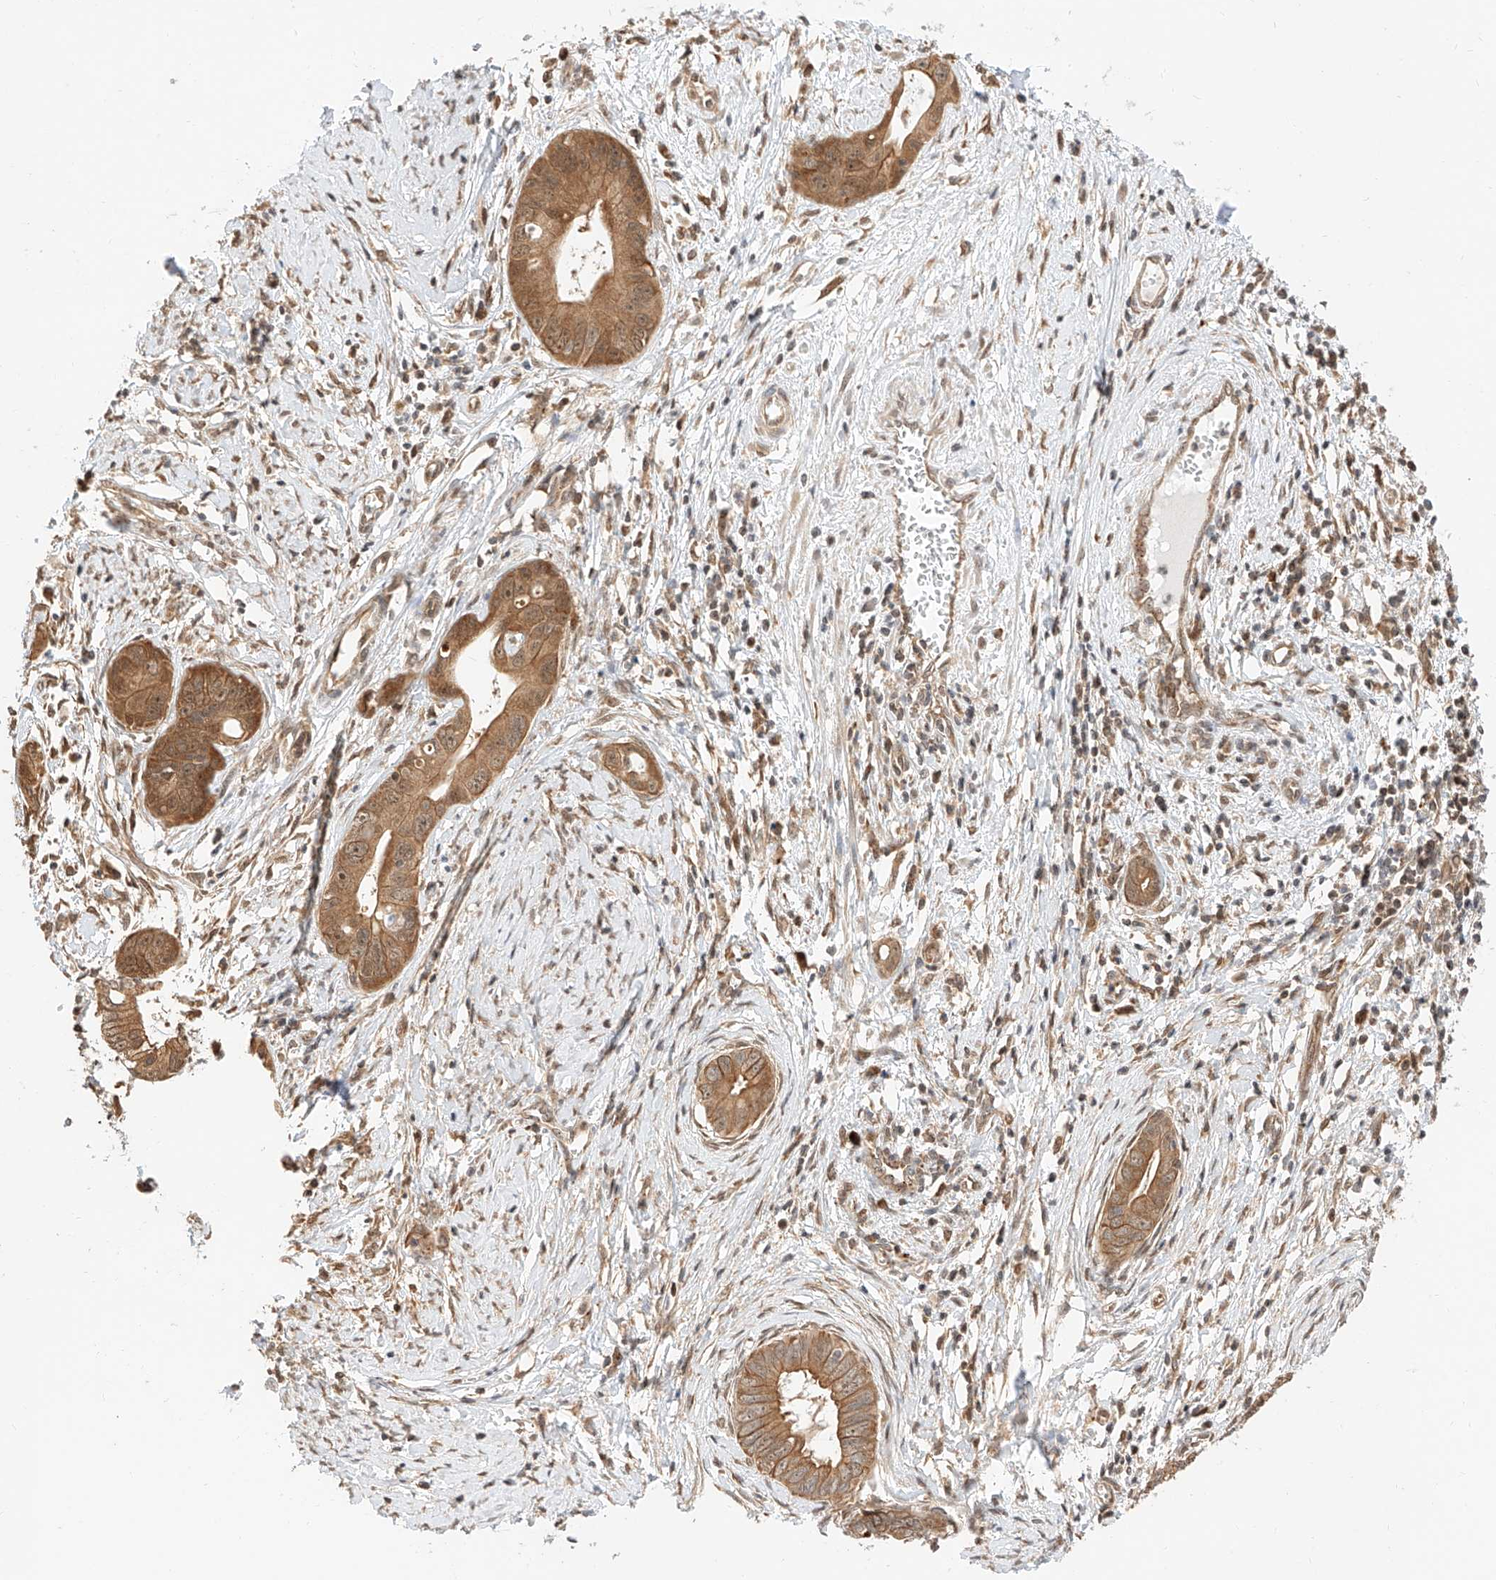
{"staining": {"intensity": "moderate", "quantity": ">75%", "location": "cytoplasmic/membranous,nuclear"}, "tissue": "cervical cancer", "cell_type": "Tumor cells", "image_type": "cancer", "snomed": [{"axis": "morphology", "description": "Adenocarcinoma, NOS"}, {"axis": "topography", "description": "Cervix"}], "caption": "Moderate cytoplasmic/membranous and nuclear staining for a protein is identified in approximately >75% of tumor cells of cervical adenocarcinoma using immunohistochemistry (IHC).", "gene": "EIF4H", "patient": {"sex": "female", "age": 44}}